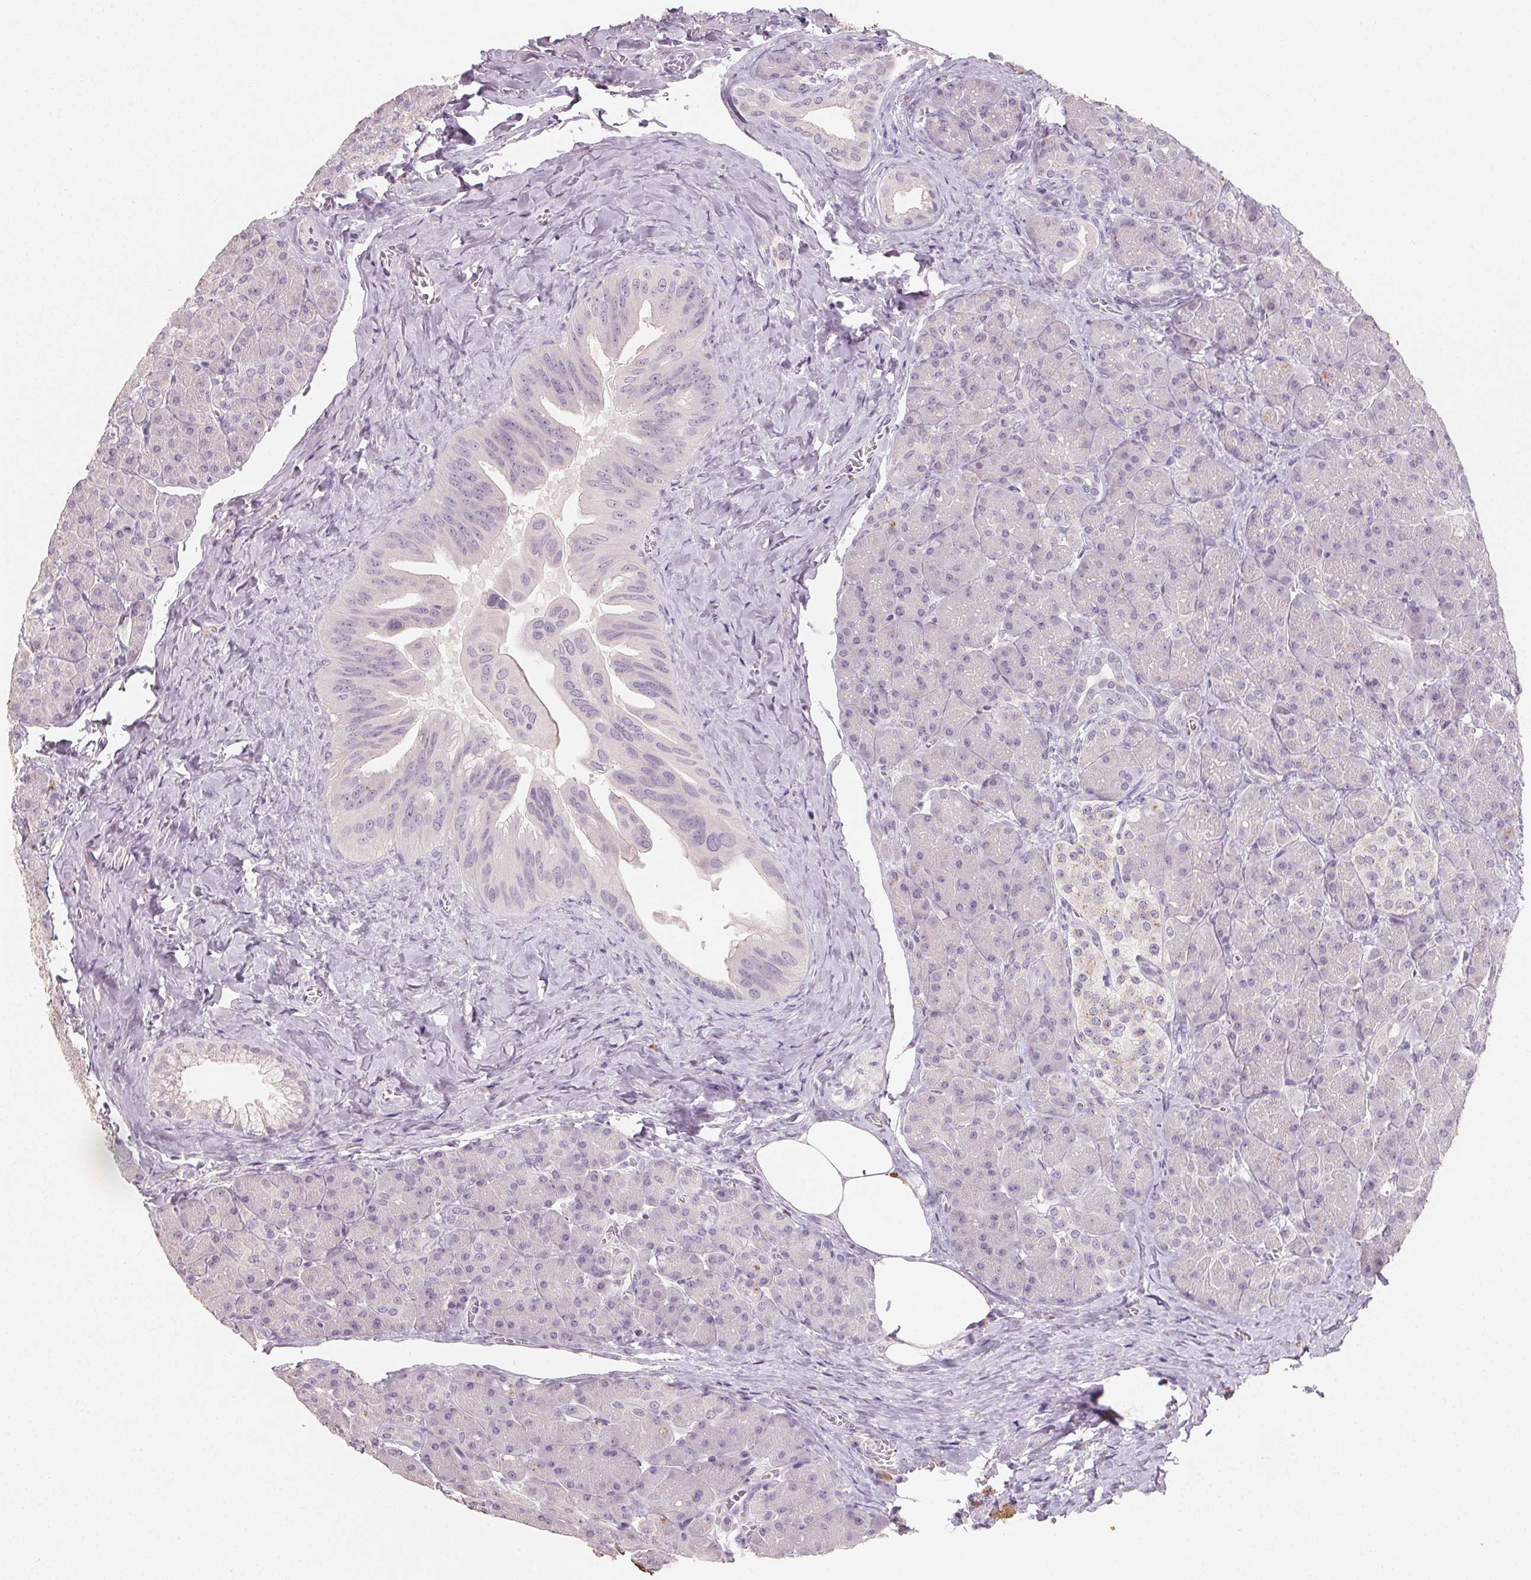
{"staining": {"intensity": "negative", "quantity": "none", "location": "none"}, "tissue": "pancreas", "cell_type": "Exocrine glandular cells", "image_type": "normal", "snomed": [{"axis": "morphology", "description": "Normal tissue, NOS"}, {"axis": "topography", "description": "Pancreas"}], "caption": "DAB (3,3'-diaminobenzidine) immunohistochemical staining of unremarkable human pancreas shows no significant positivity in exocrine glandular cells. (Brightfield microscopy of DAB (3,3'-diaminobenzidine) immunohistochemistry at high magnification).", "gene": "CXCL5", "patient": {"sex": "male", "age": 55}}